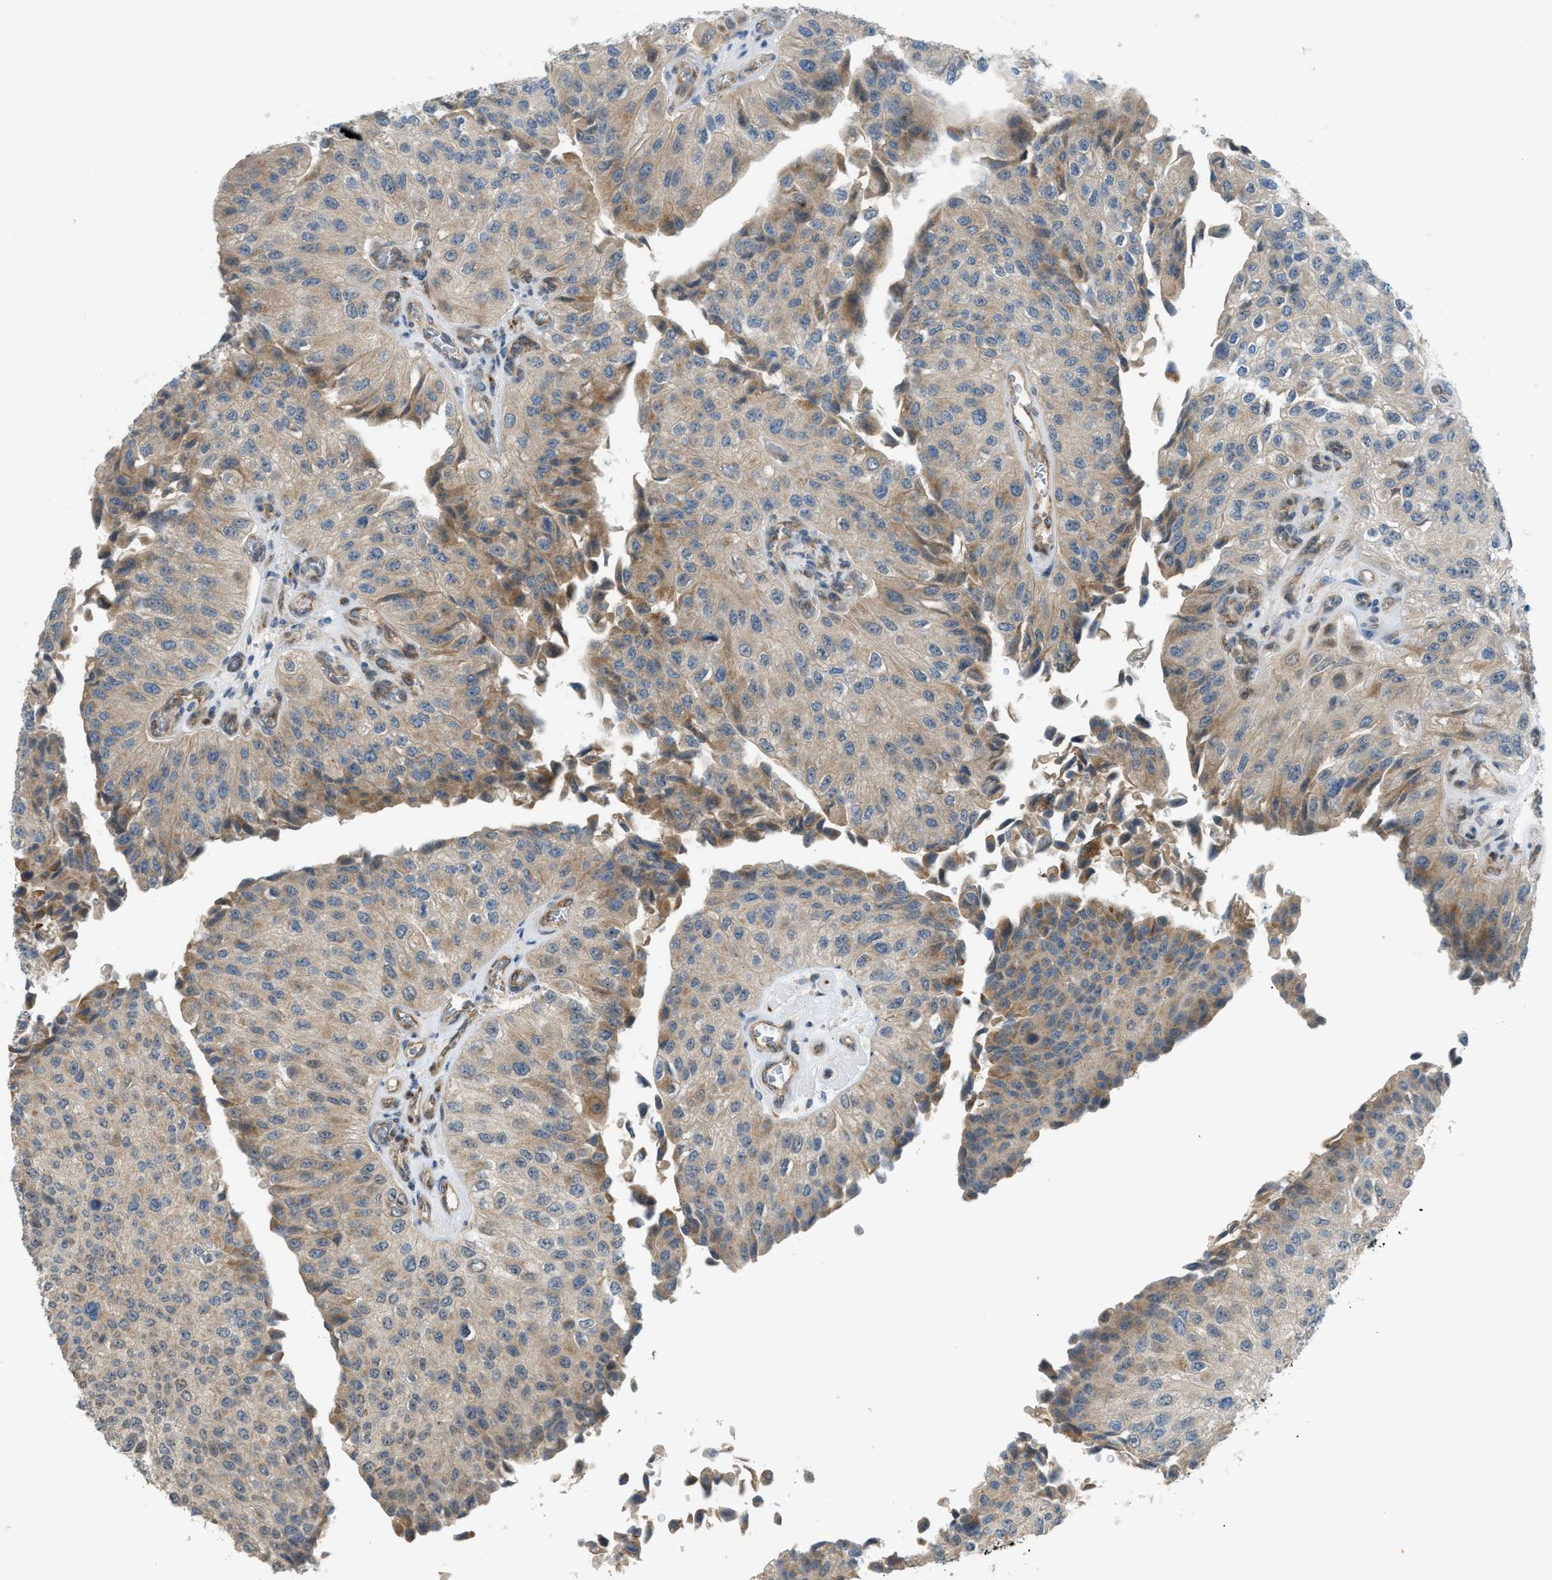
{"staining": {"intensity": "moderate", "quantity": ">75%", "location": "cytoplasmic/membranous,nuclear"}, "tissue": "urothelial cancer", "cell_type": "Tumor cells", "image_type": "cancer", "snomed": [{"axis": "morphology", "description": "Urothelial carcinoma, High grade"}, {"axis": "topography", "description": "Kidney"}, {"axis": "topography", "description": "Urinary bladder"}], "caption": "Urothelial cancer tissue exhibits moderate cytoplasmic/membranous and nuclear expression in about >75% of tumor cells The protein of interest is stained brown, and the nuclei are stained in blue (DAB (3,3'-diaminobenzidine) IHC with brightfield microscopy, high magnification).", "gene": "CCDC186", "patient": {"sex": "male", "age": 77}}